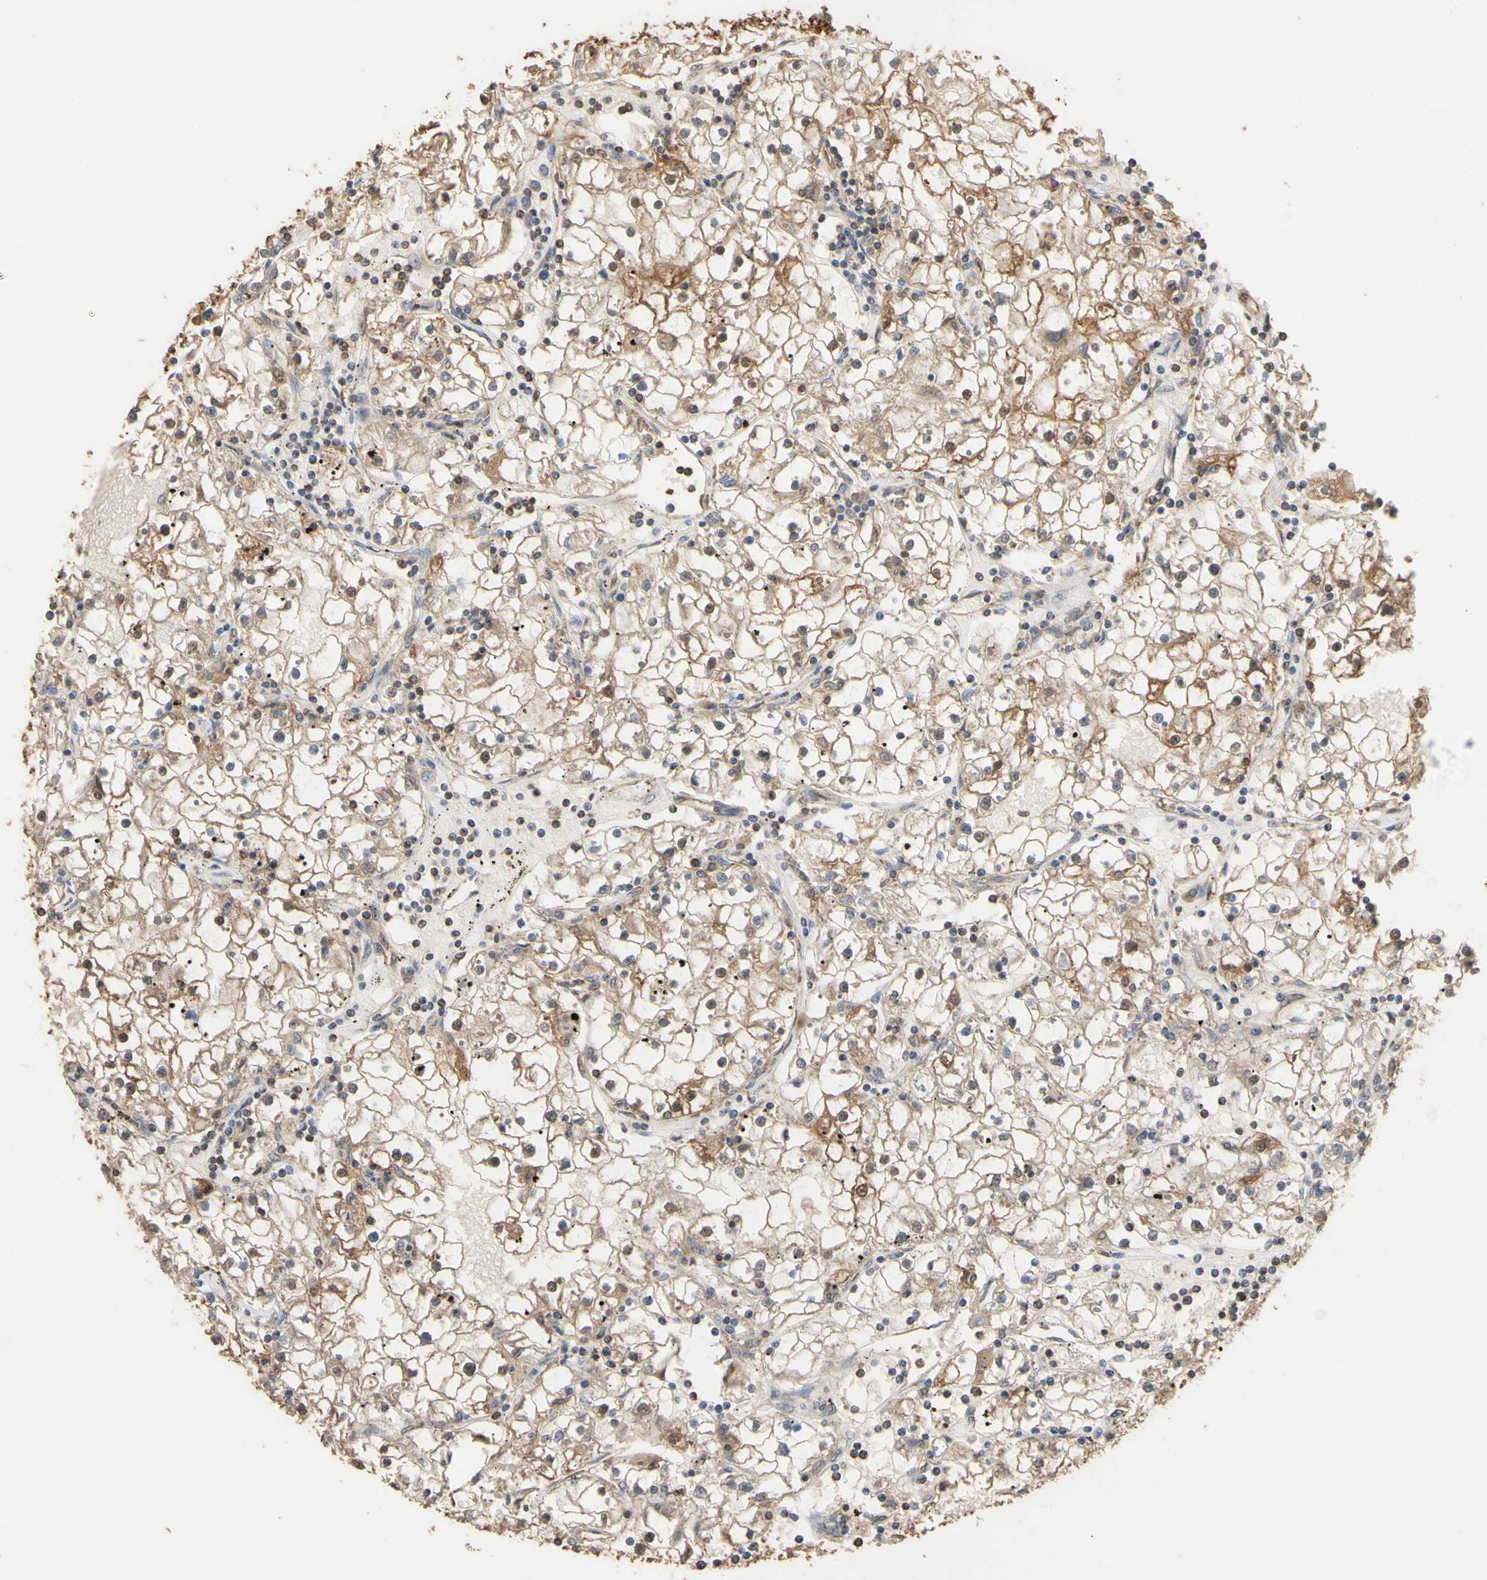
{"staining": {"intensity": "moderate", "quantity": ">75%", "location": "cytoplasmic/membranous"}, "tissue": "renal cancer", "cell_type": "Tumor cells", "image_type": "cancer", "snomed": [{"axis": "morphology", "description": "Adenocarcinoma, NOS"}, {"axis": "topography", "description": "Kidney"}], "caption": "Renal adenocarcinoma was stained to show a protein in brown. There is medium levels of moderate cytoplasmic/membranous expression in approximately >75% of tumor cells.", "gene": "ALDH9A1", "patient": {"sex": "male", "age": 56}}